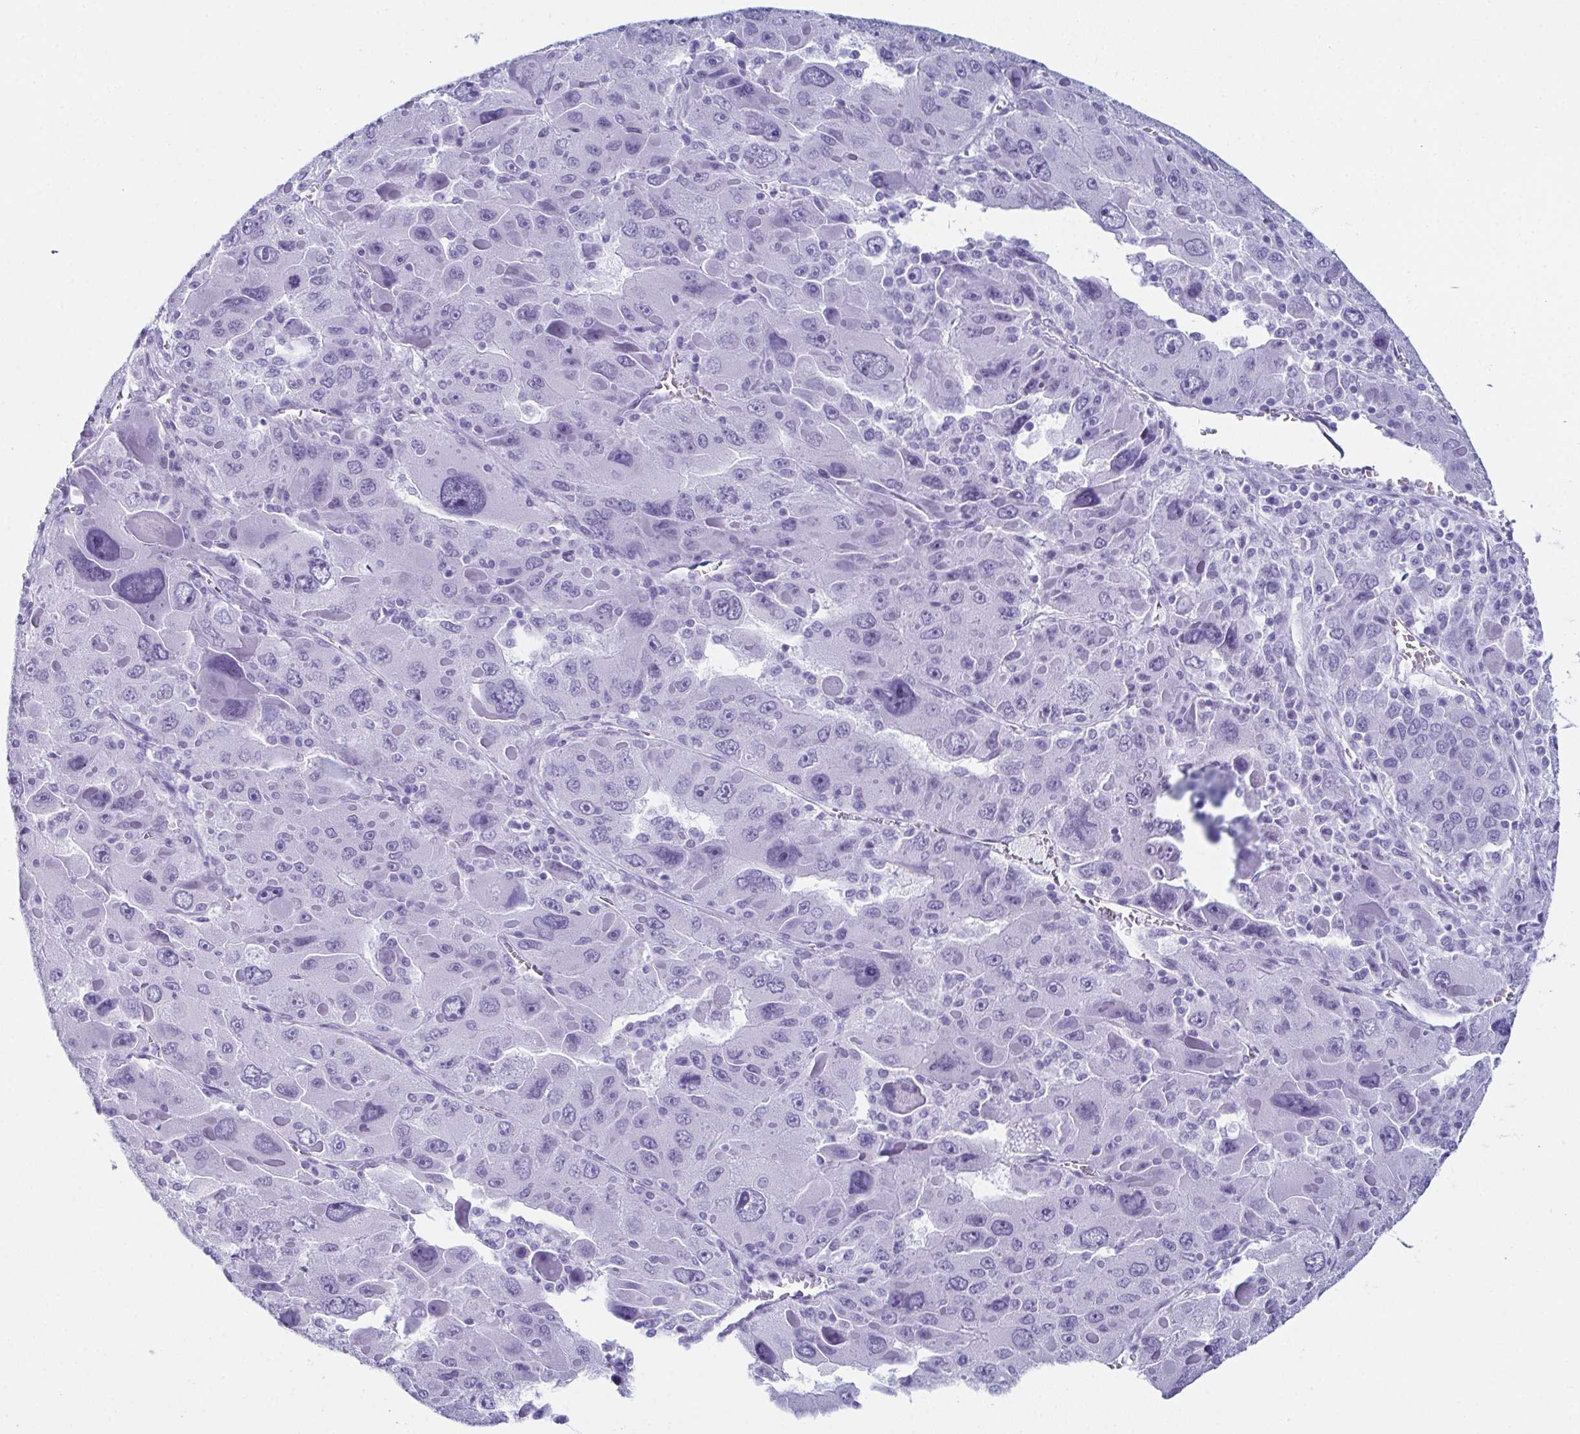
{"staining": {"intensity": "negative", "quantity": "none", "location": "none"}, "tissue": "liver cancer", "cell_type": "Tumor cells", "image_type": "cancer", "snomed": [{"axis": "morphology", "description": "Carcinoma, Hepatocellular, NOS"}, {"axis": "topography", "description": "Liver"}], "caption": "Immunohistochemistry (IHC) photomicrograph of human liver cancer stained for a protein (brown), which demonstrates no staining in tumor cells.", "gene": "ENKUR", "patient": {"sex": "female", "age": 41}}